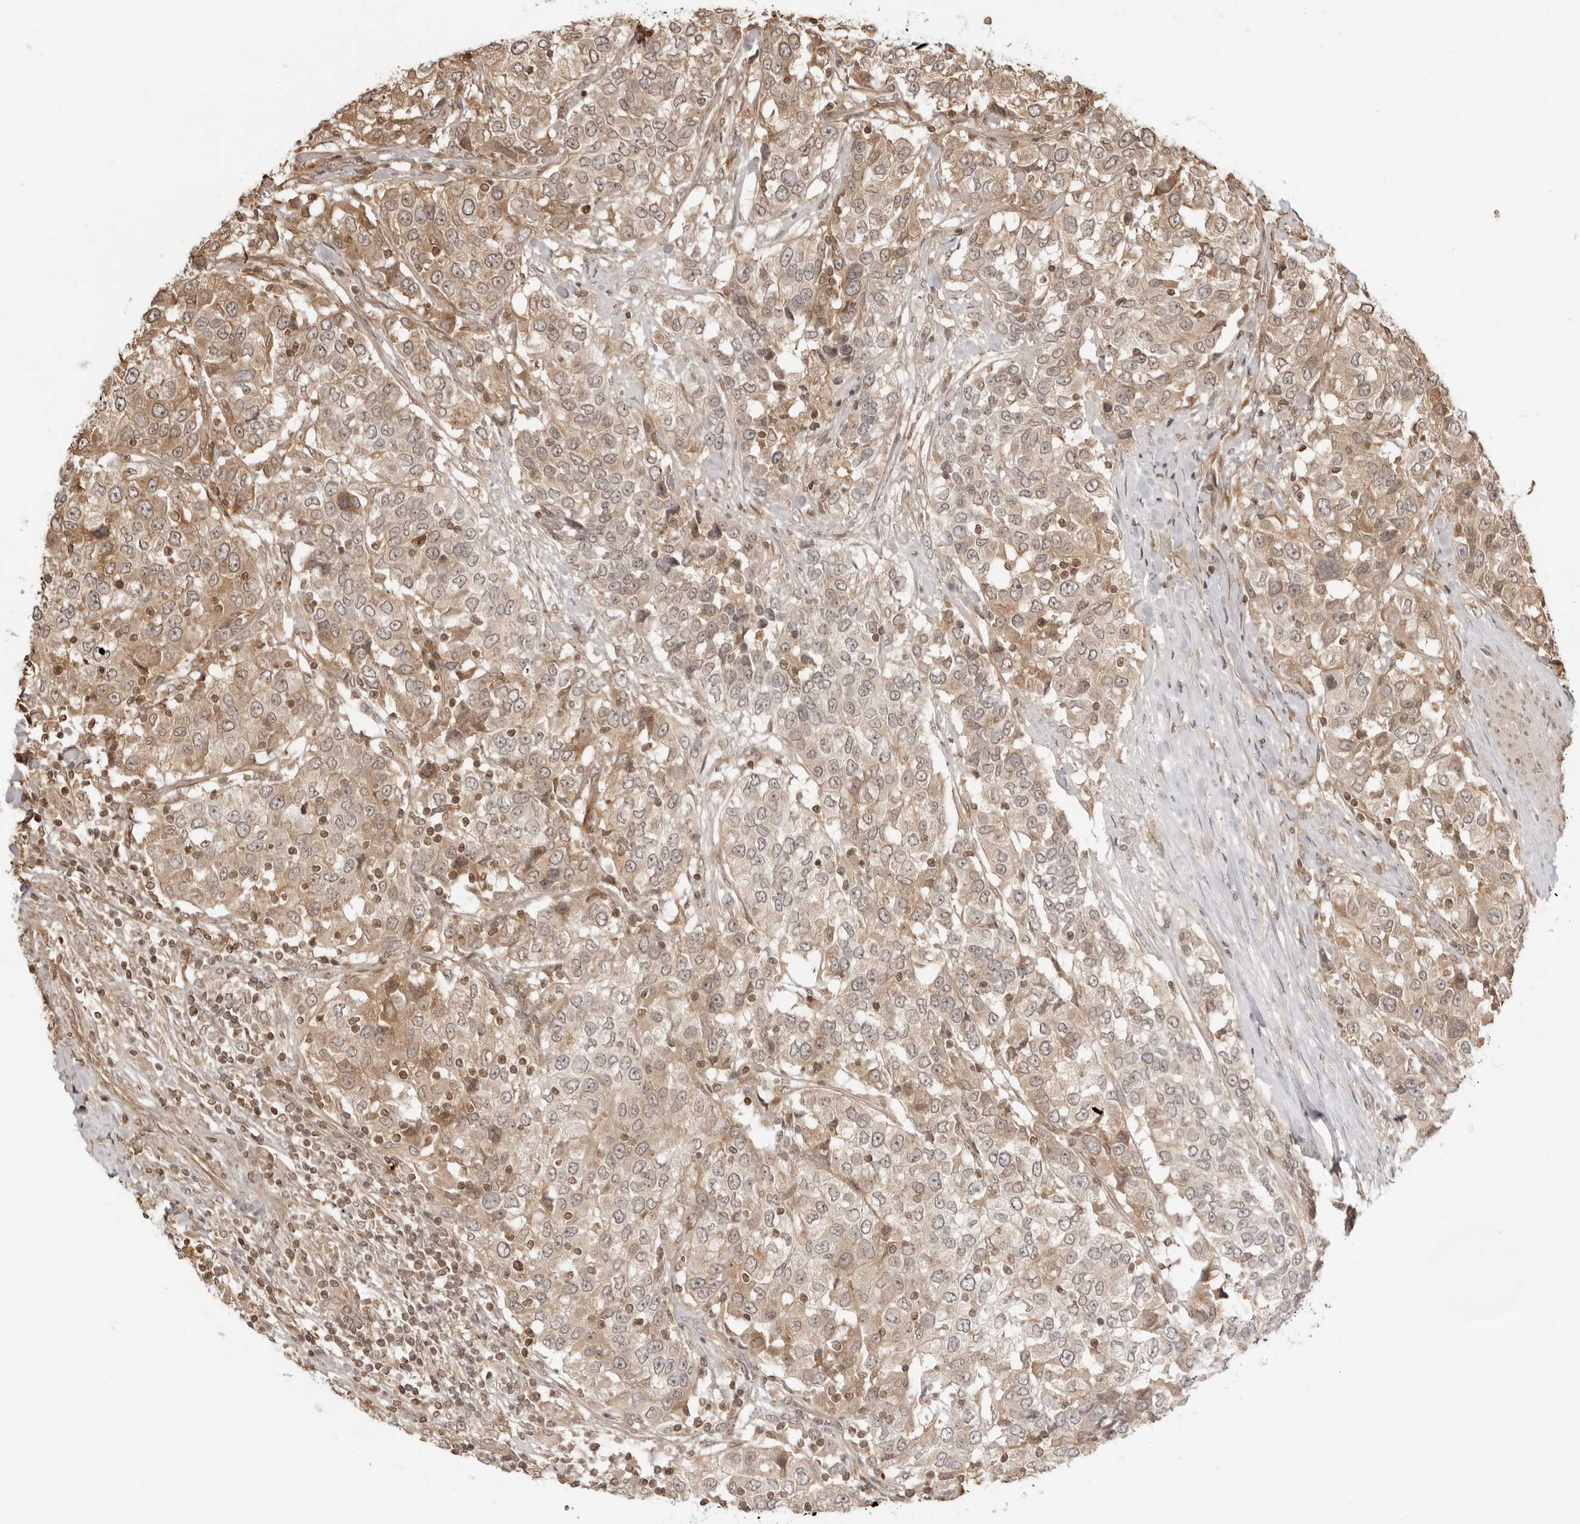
{"staining": {"intensity": "moderate", "quantity": ">75%", "location": "cytoplasmic/membranous"}, "tissue": "urothelial cancer", "cell_type": "Tumor cells", "image_type": "cancer", "snomed": [{"axis": "morphology", "description": "Urothelial carcinoma, High grade"}, {"axis": "topography", "description": "Urinary bladder"}], "caption": "Moderate cytoplasmic/membranous protein staining is present in approximately >75% of tumor cells in urothelial cancer. Ihc stains the protein in brown and the nuclei are stained blue.", "gene": "IKBKE", "patient": {"sex": "female", "age": 80}}